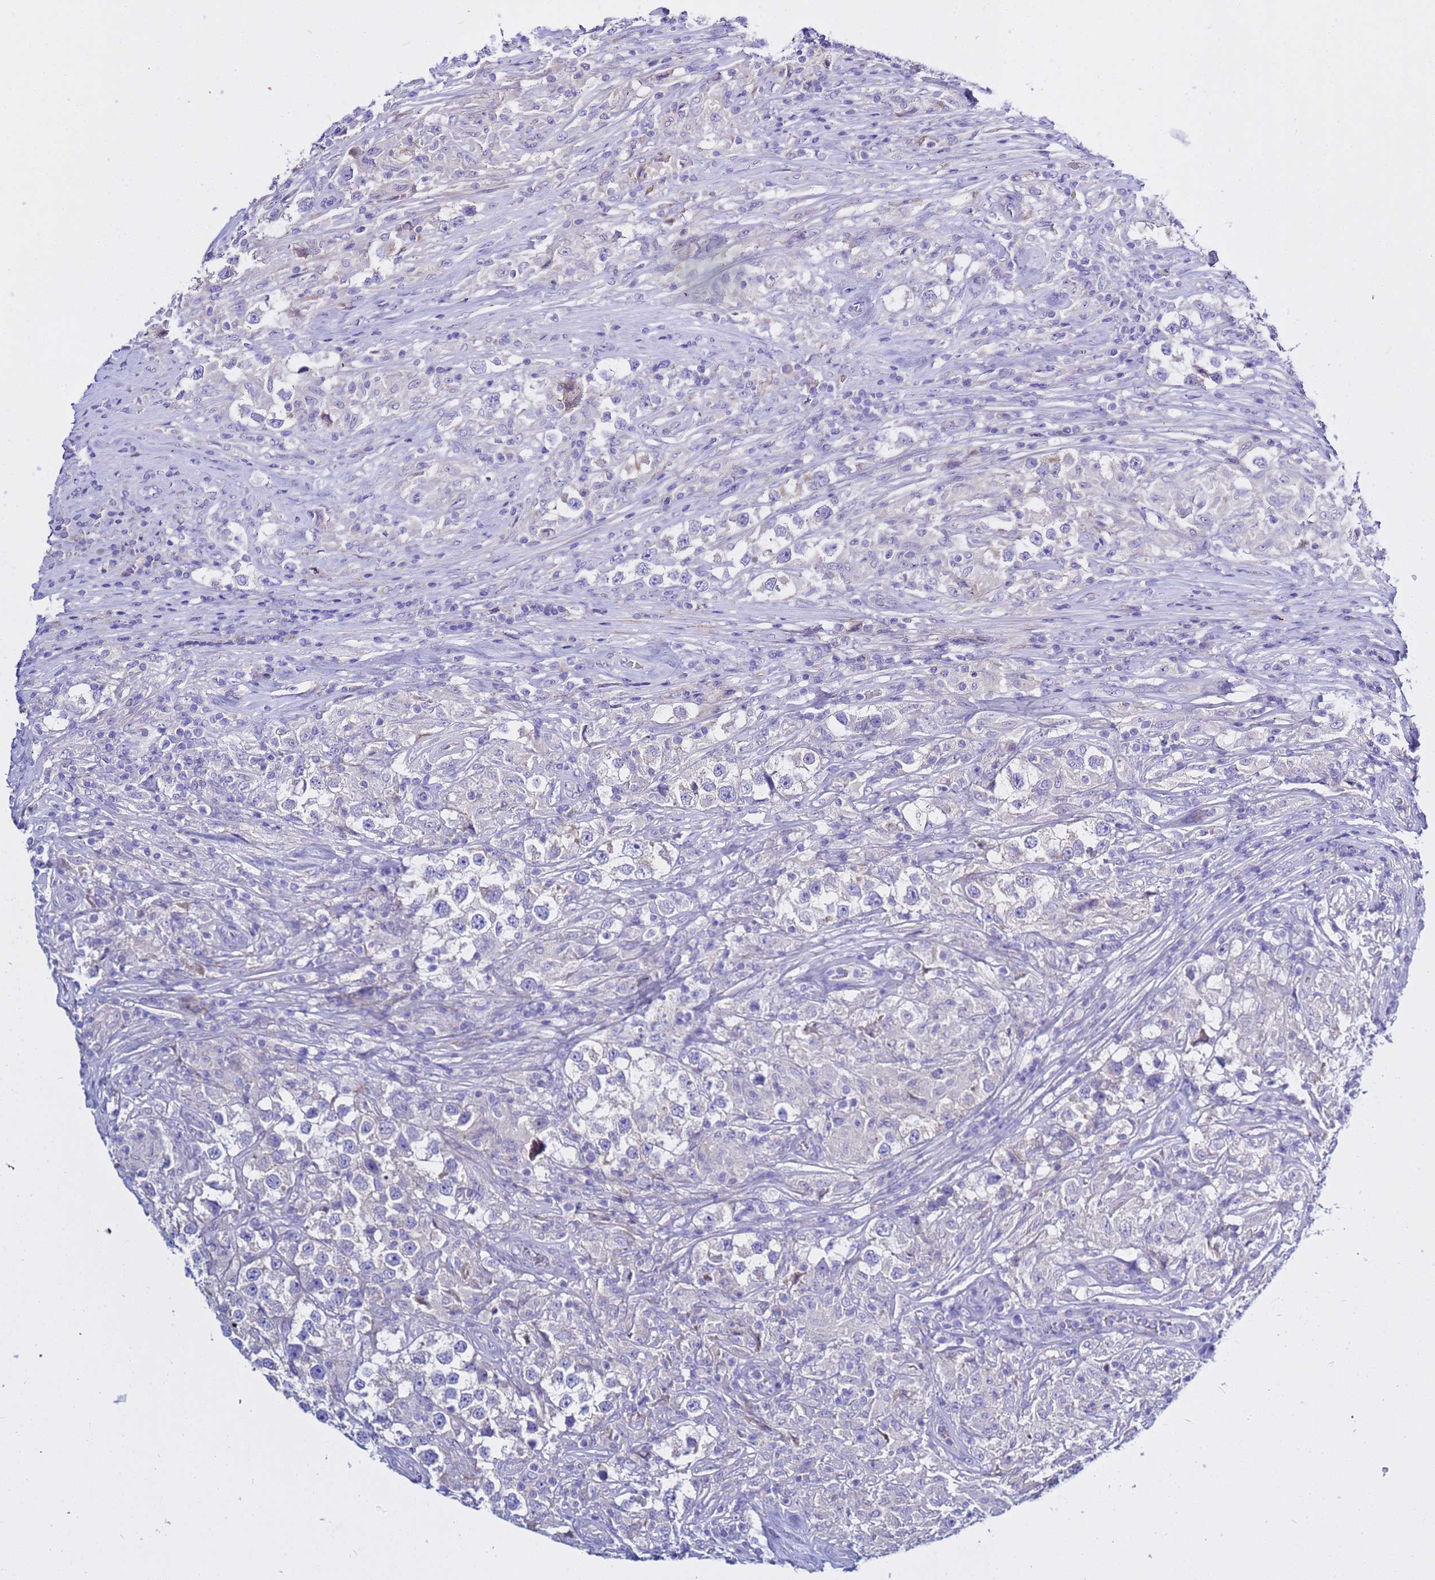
{"staining": {"intensity": "negative", "quantity": "none", "location": "none"}, "tissue": "testis cancer", "cell_type": "Tumor cells", "image_type": "cancer", "snomed": [{"axis": "morphology", "description": "Seminoma, NOS"}, {"axis": "topography", "description": "Testis"}], "caption": "Protein analysis of seminoma (testis) demonstrates no significant expression in tumor cells.", "gene": "USP18", "patient": {"sex": "male", "age": 46}}